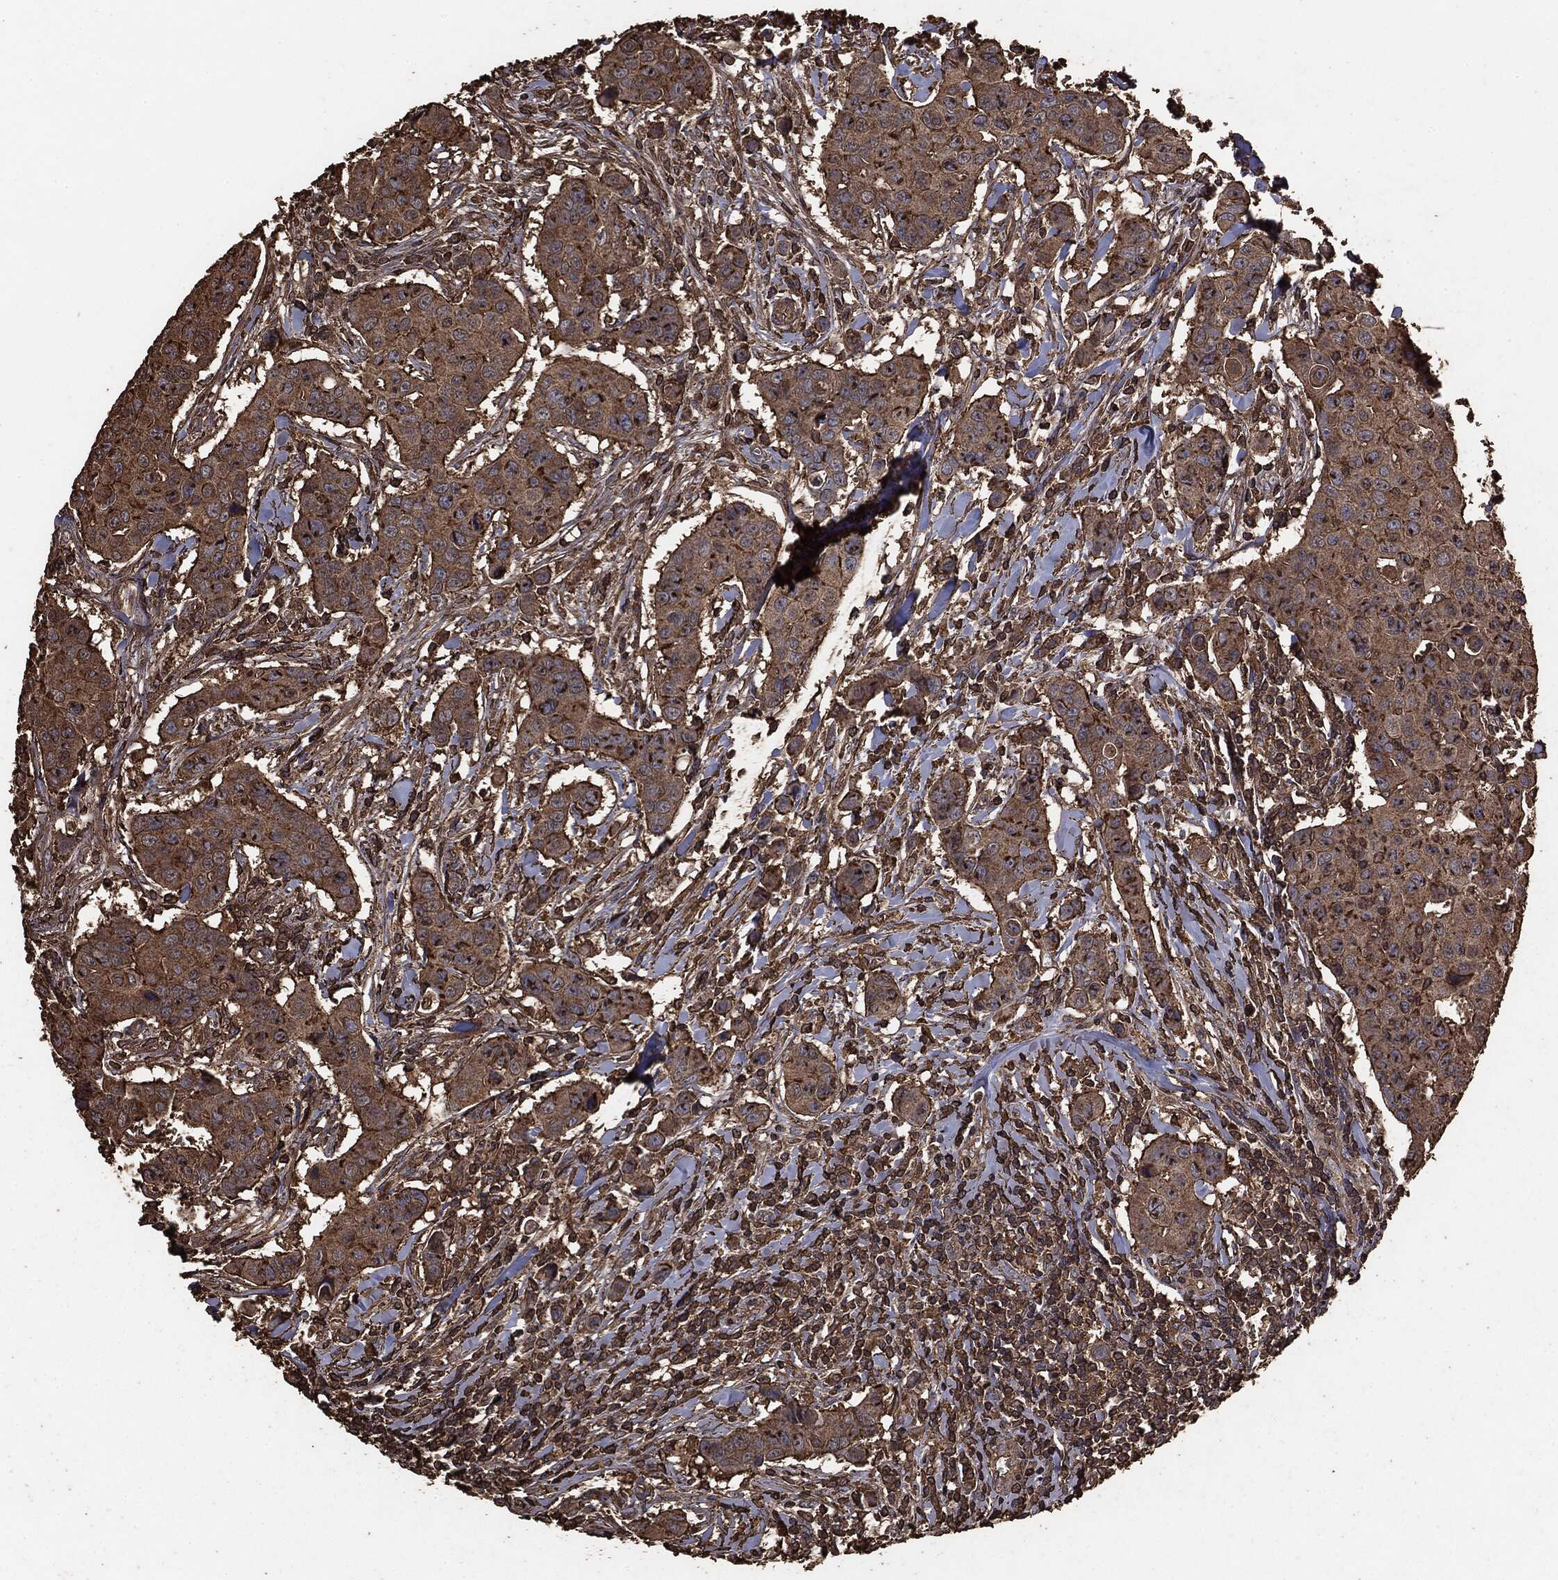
{"staining": {"intensity": "moderate", "quantity": ">75%", "location": "cytoplasmic/membranous"}, "tissue": "breast cancer", "cell_type": "Tumor cells", "image_type": "cancer", "snomed": [{"axis": "morphology", "description": "Duct carcinoma"}, {"axis": "topography", "description": "Breast"}], "caption": "Protein analysis of infiltrating ductal carcinoma (breast) tissue shows moderate cytoplasmic/membranous positivity in about >75% of tumor cells.", "gene": "MTOR", "patient": {"sex": "female", "age": 24}}